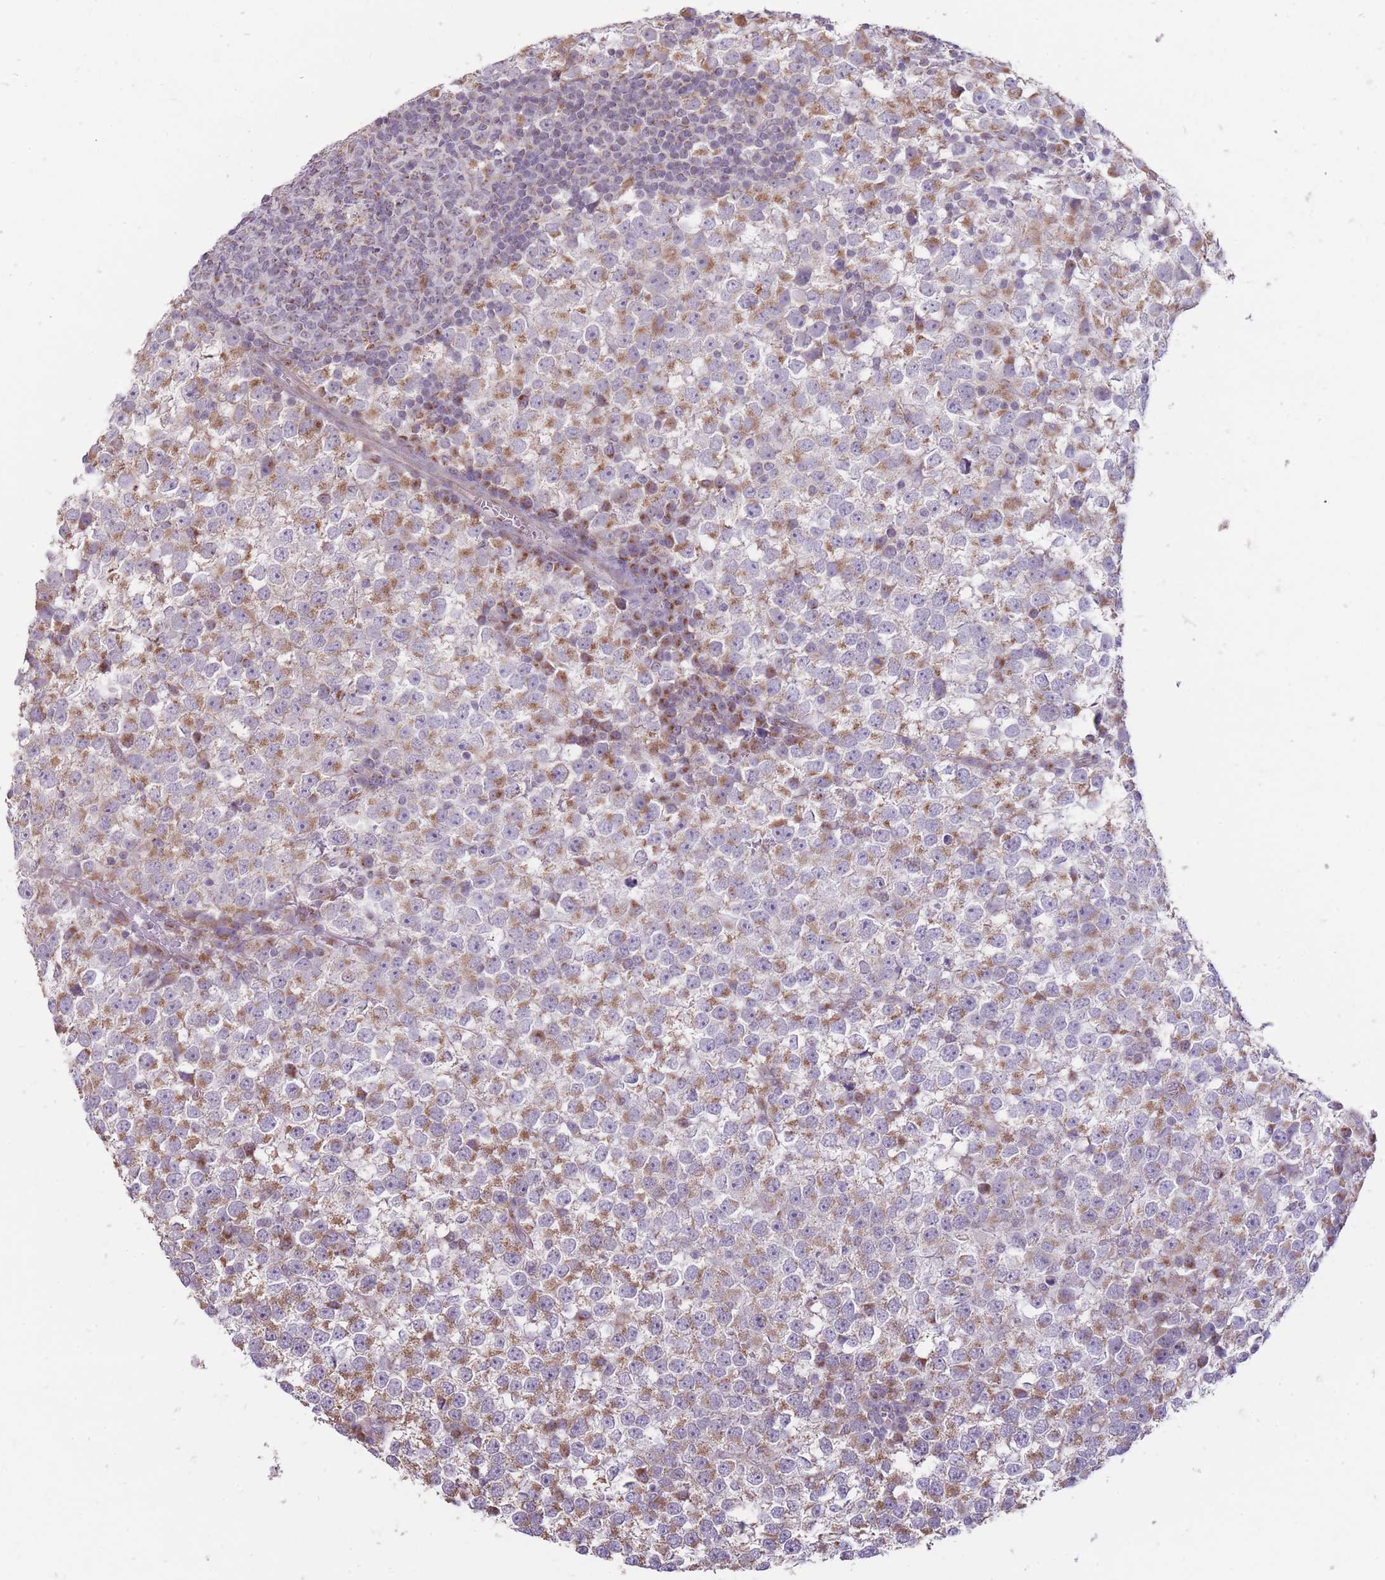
{"staining": {"intensity": "moderate", "quantity": "25%-75%", "location": "cytoplasmic/membranous"}, "tissue": "testis cancer", "cell_type": "Tumor cells", "image_type": "cancer", "snomed": [{"axis": "morphology", "description": "Seminoma, NOS"}, {"axis": "topography", "description": "Testis"}], "caption": "Immunohistochemical staining of human testis seminoma displays medium levels of moderate cytoplasmic/membranous positivity in approximately 25%-75% of tumor cells.", "gene": "NELL1", "patient": {"sex": "male", "age": 65}}